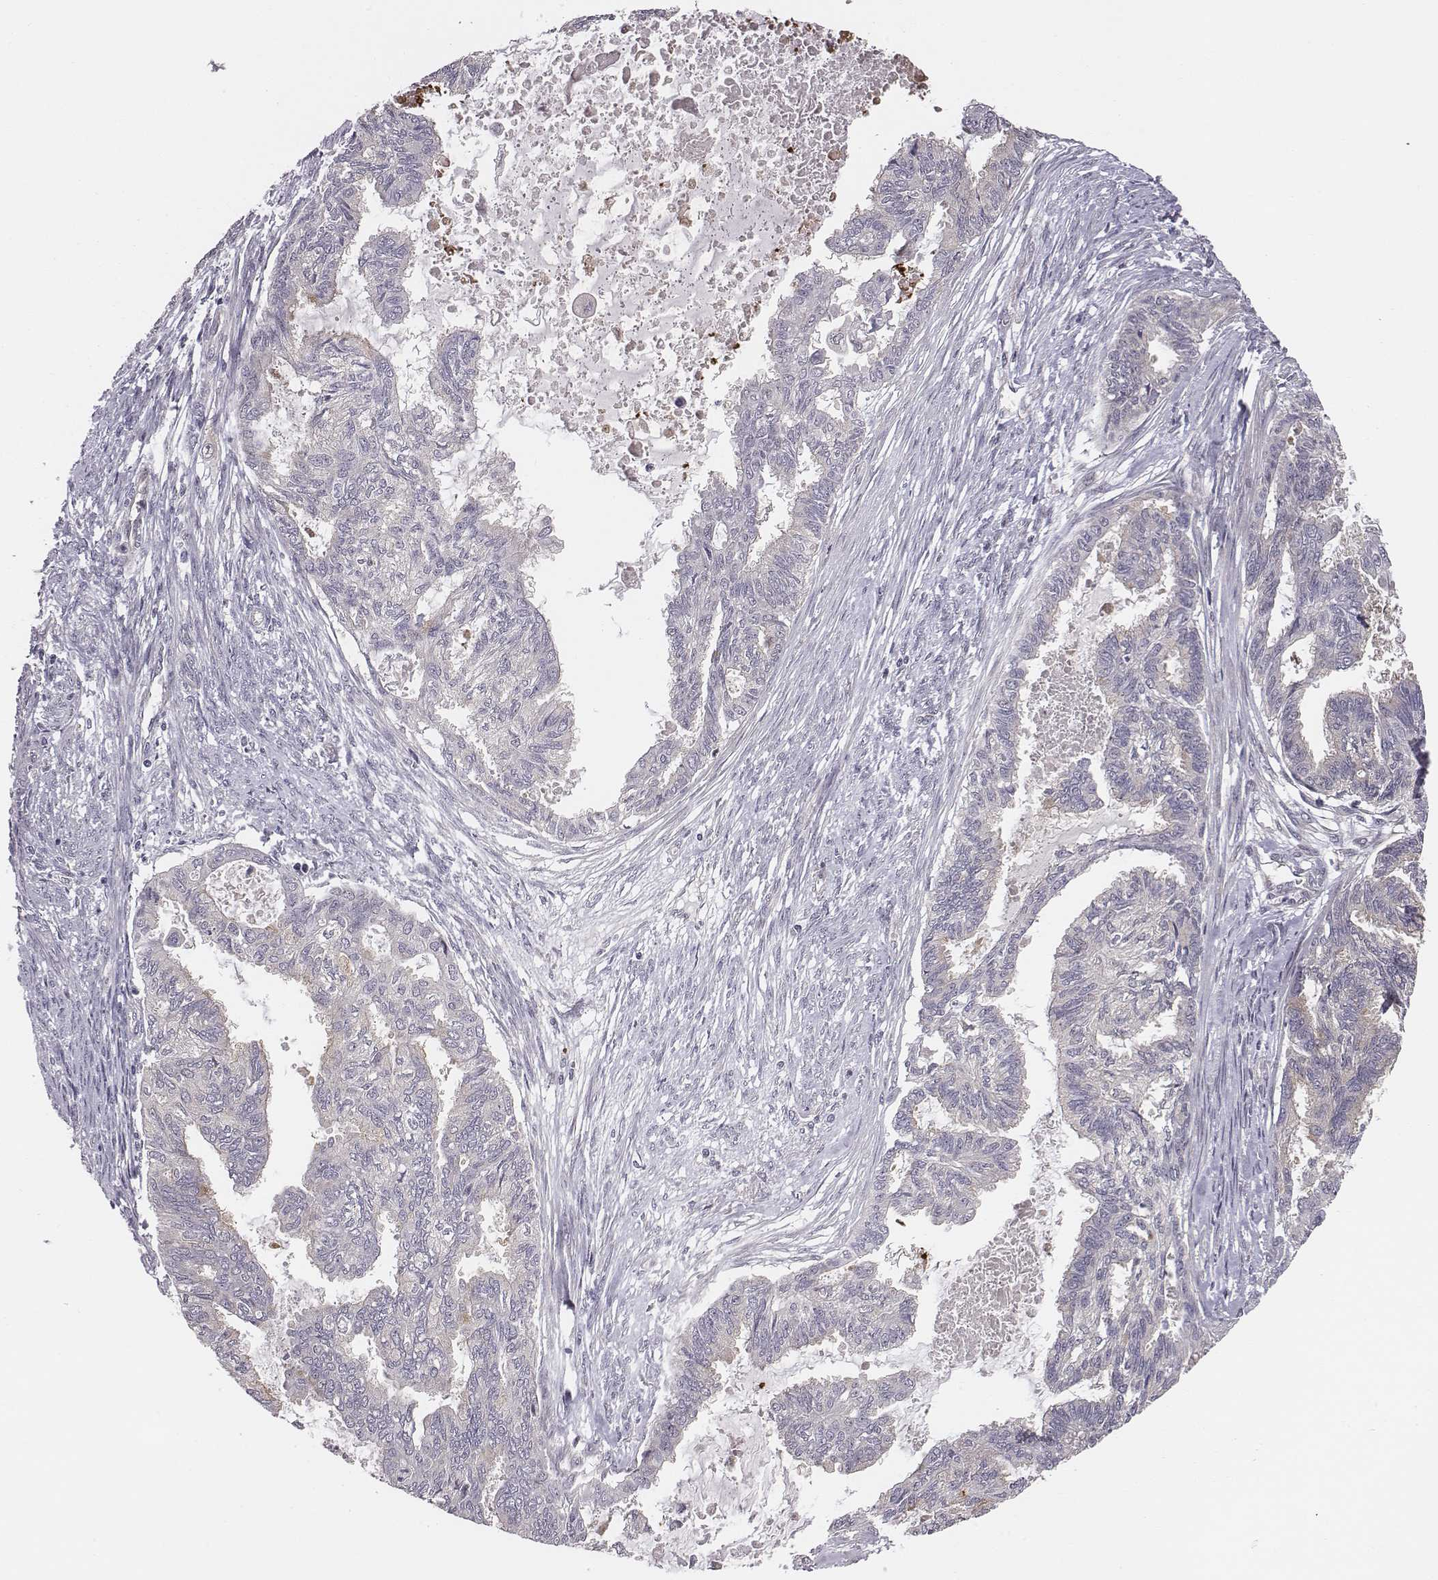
{"staining": {"intensity": "negative", "quantity": "none", "location": "none"}, "tissue": "endometrial cancer", "cell_type": "Tumor cells", "image_type": "cancer", "snomed": [{"axis": "morphology", "description": "Adenocarcinoma, NOS"}, {"axis": "topography", "description": "Endometrium"}], "caption": "Immunohistochemistry of endometrial adenocarcinoma exhibits no positivity in tumor cells.", "gene": "SMURF2", "patient": {"sex": "female", "age": 86}}